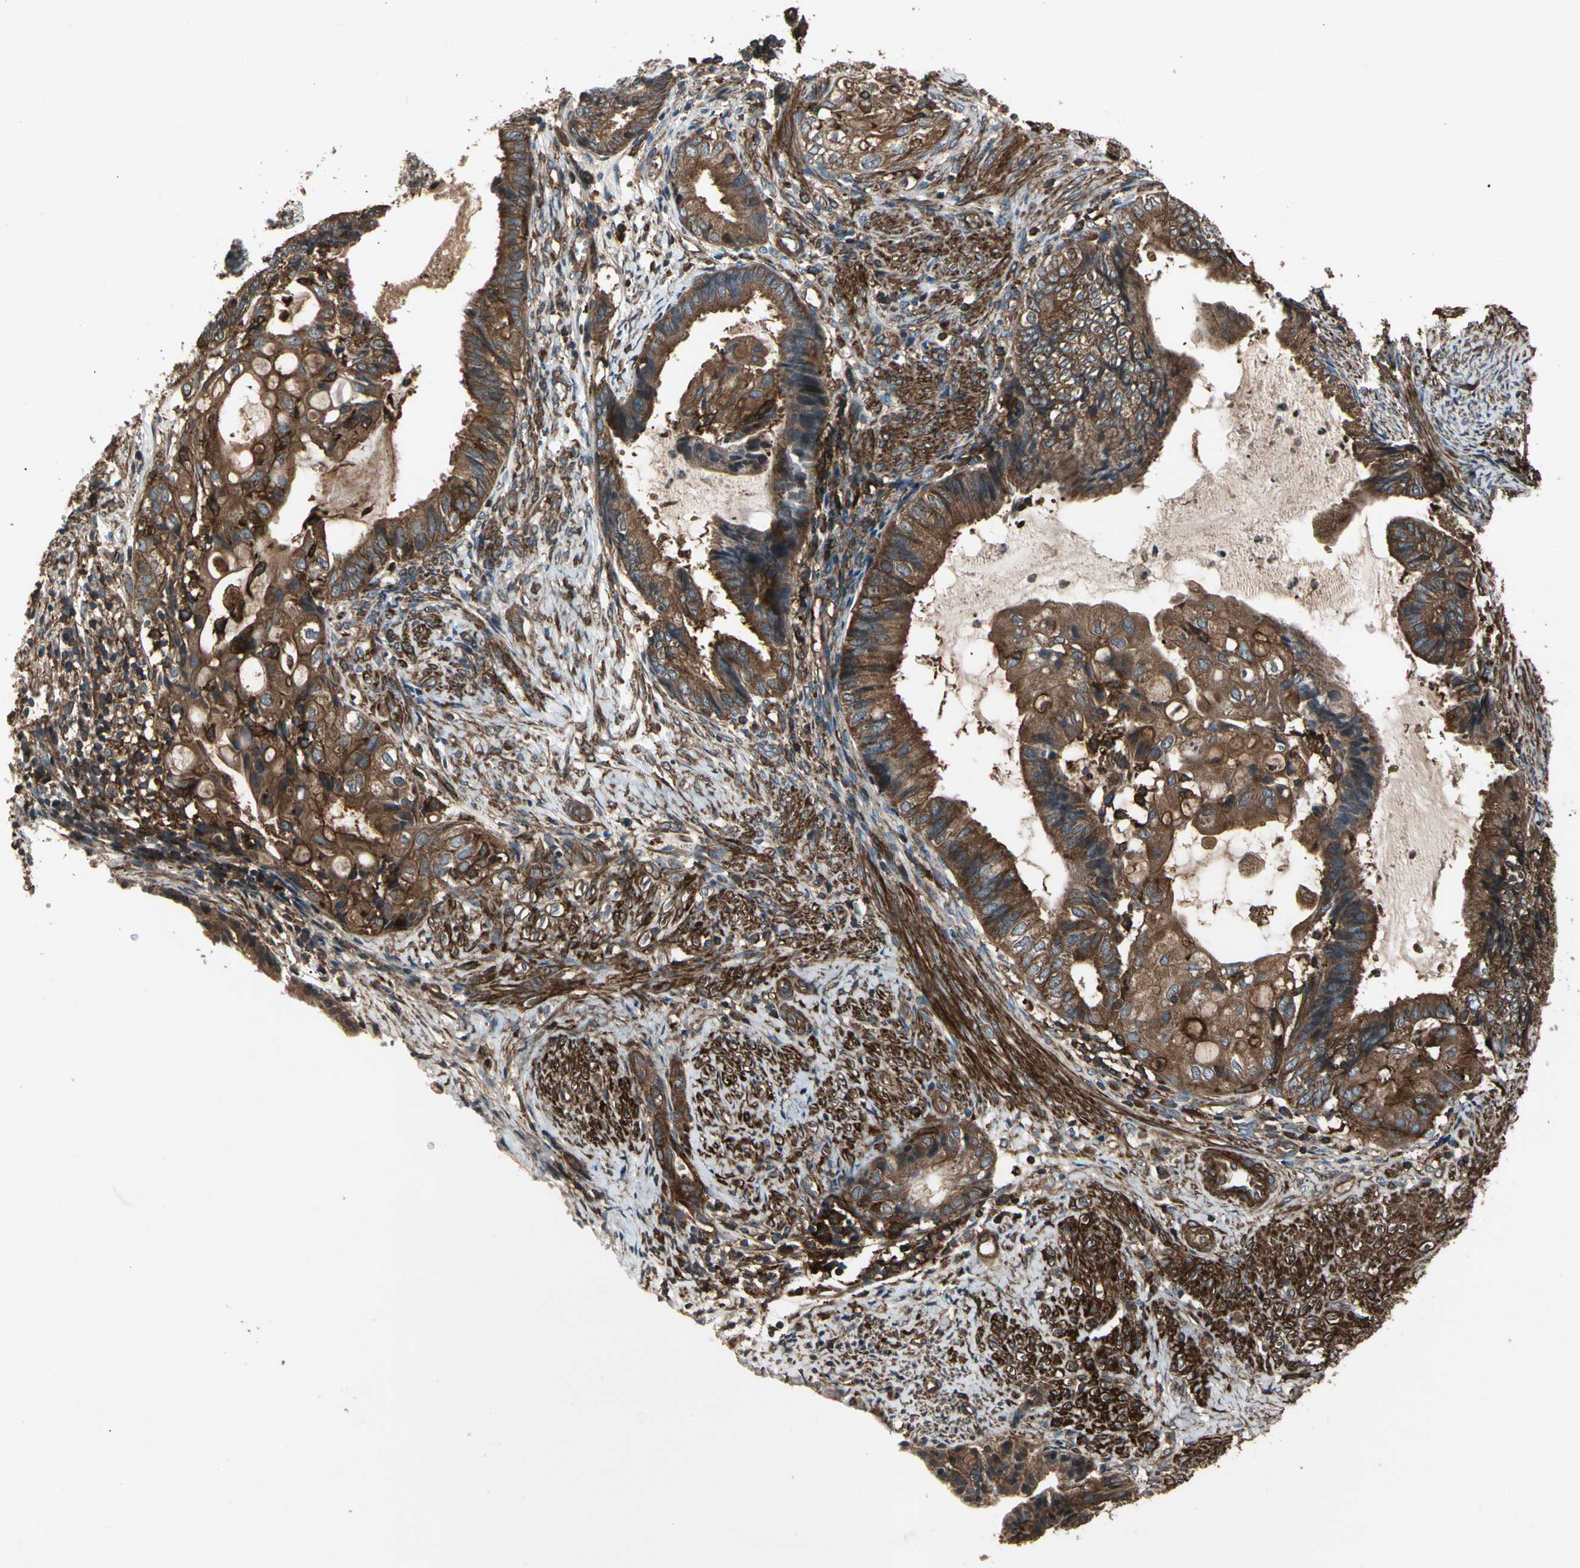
{"staining": {"intensity": "strong", "quantity": ">75%", "location": "cytoplasmic/membranous"}, "tissue": "endometrial cancer", "cell_type": "Tumor cells", "image_type": "cancer", "snomed": [{"axis": "morphology", "description": "Adenocarcinoma, NOS"}, {"axis": "topography", "description": "Endometrium"}], "caption": "IHC photomicrograph of neoplastic tissue: human endometrial adenocarcinoma stained using immunohistochemistry (IHC) displays high levels of strong protein expression localized specifically in the cytoplasmic/membranous of tumor cells, appearing as a cytoplasmic/membranous brown color.", "gene": "AGBL2", "patient": {"sex": "female", "age": 86}}